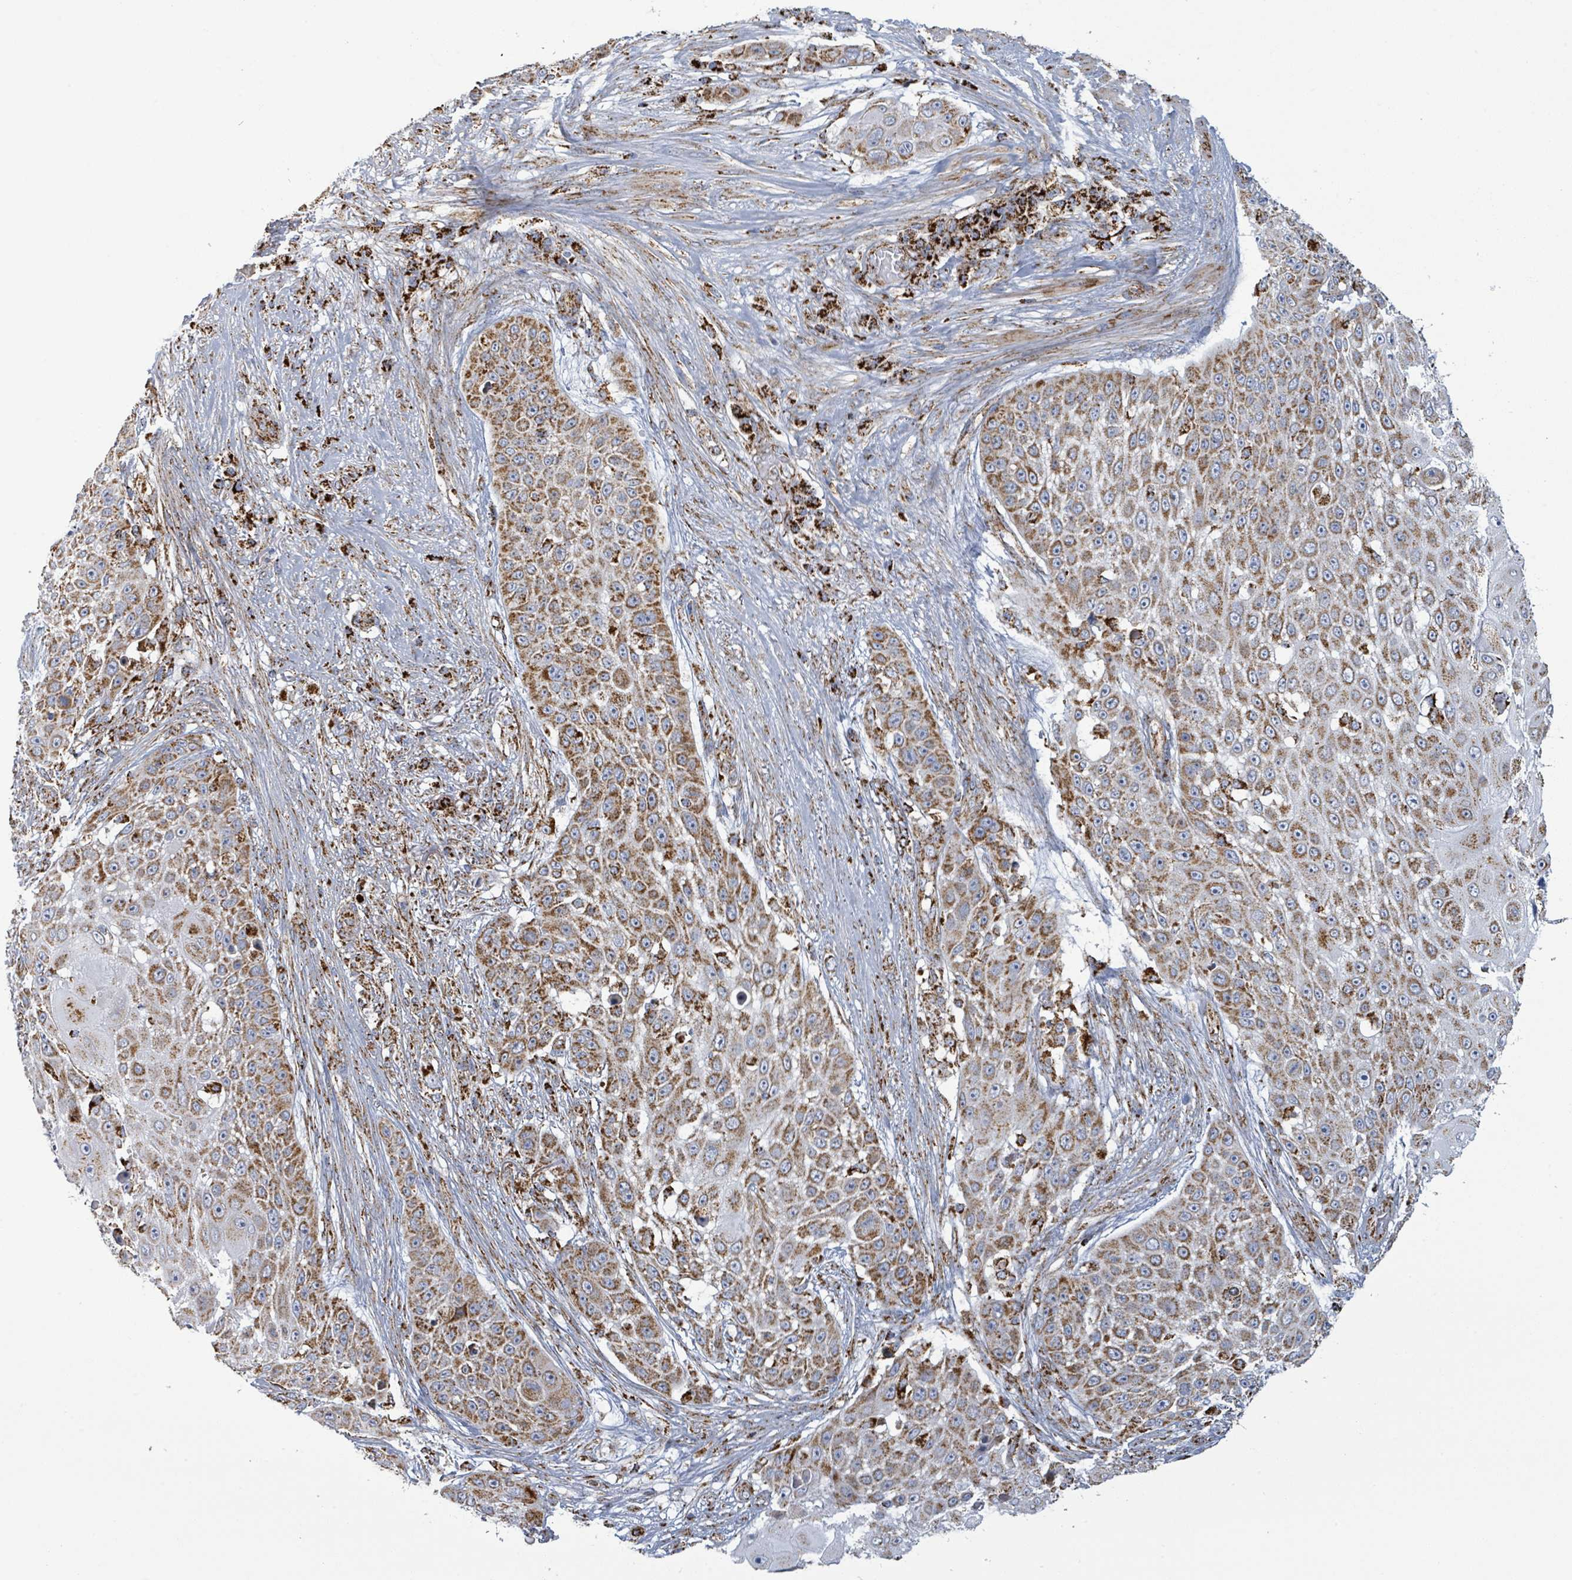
{"staining": {"intensity": "strong", "quantity": ">75%", "location": "cytoplasmic/membranous"}, "tissue": "skin cancer", "cell_type": "Tumor cells", "image_type": "cancer", "snomed": [{"axis": "morphology", "description": "Squamous cell carcinoma, NOS"}, {"axis": "topography", "description": "Skin"}], "caption": "Immunohistochemistry (IHC) (DAB (3,3'-diaminobenzidine)) staining of squamous cell carcinoma (skin) shows strong cytoplasmic/membranous protein expression in approximately >75% of tumor cells.", "gene": "SUCLG2", "patient": {"sex": "female", "age": 86}}